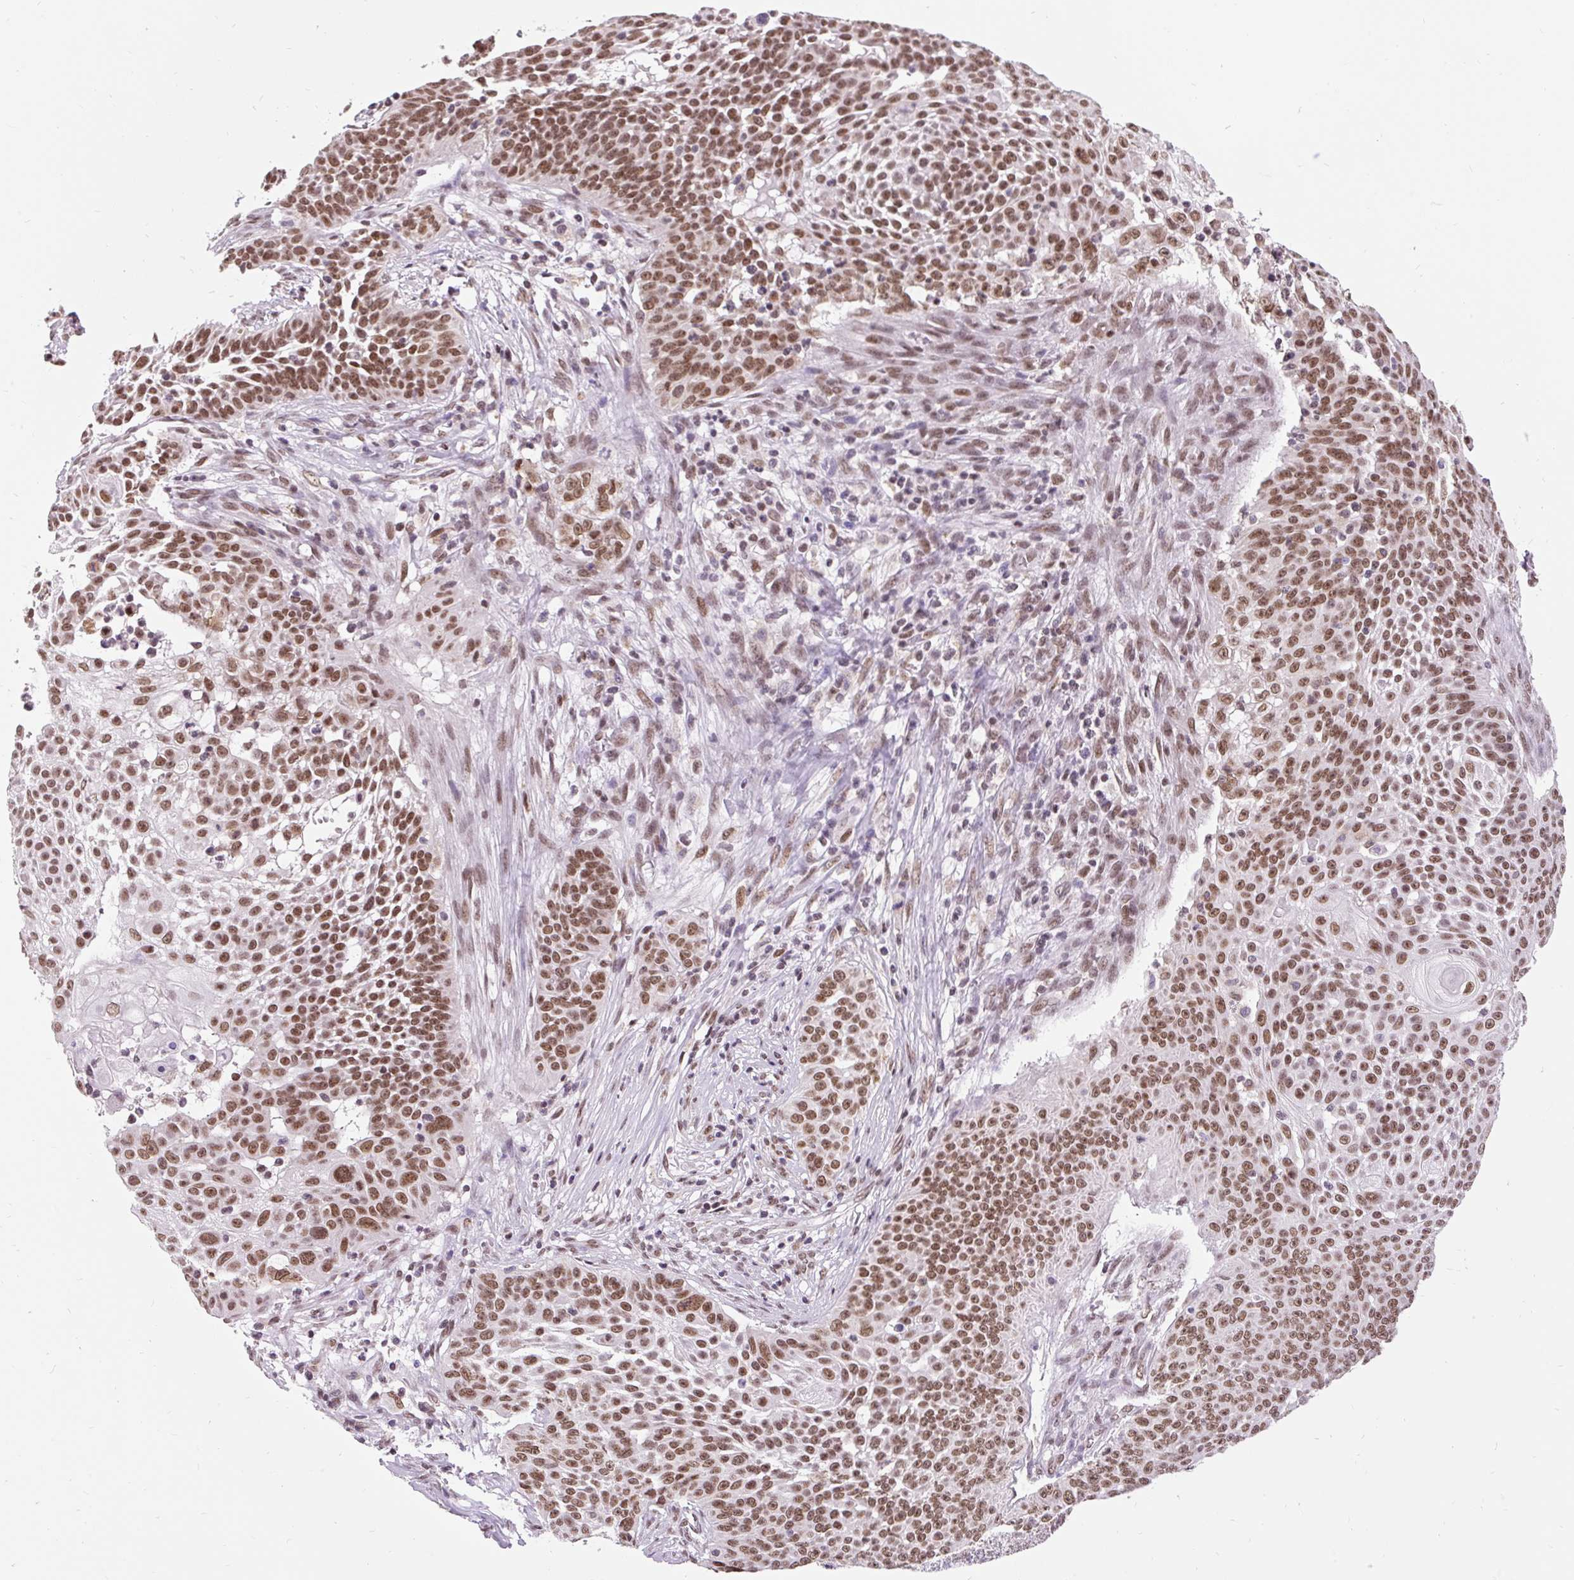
{"staining": {"intensity": "moderate", "quantity": ">75%", "location": "nuclear"}, "tissue": "skin cancer", "cell_type": "Tumor cells", "image_type": "cancer", "snomed": [{"axis": "morphology", "description": "Squamous cell carcinoma, NOS"}, {"axis": "topography", "description": "Skin"}], "caption": "Immunohistochemical staining of human skin cancer (squamous cell carcinoma) shows medium levels of moderate nuclear protein expression in about >75% of tumor cells.", "gene": "ZNF672", "patient": {"sex": "male", "age": 24}}